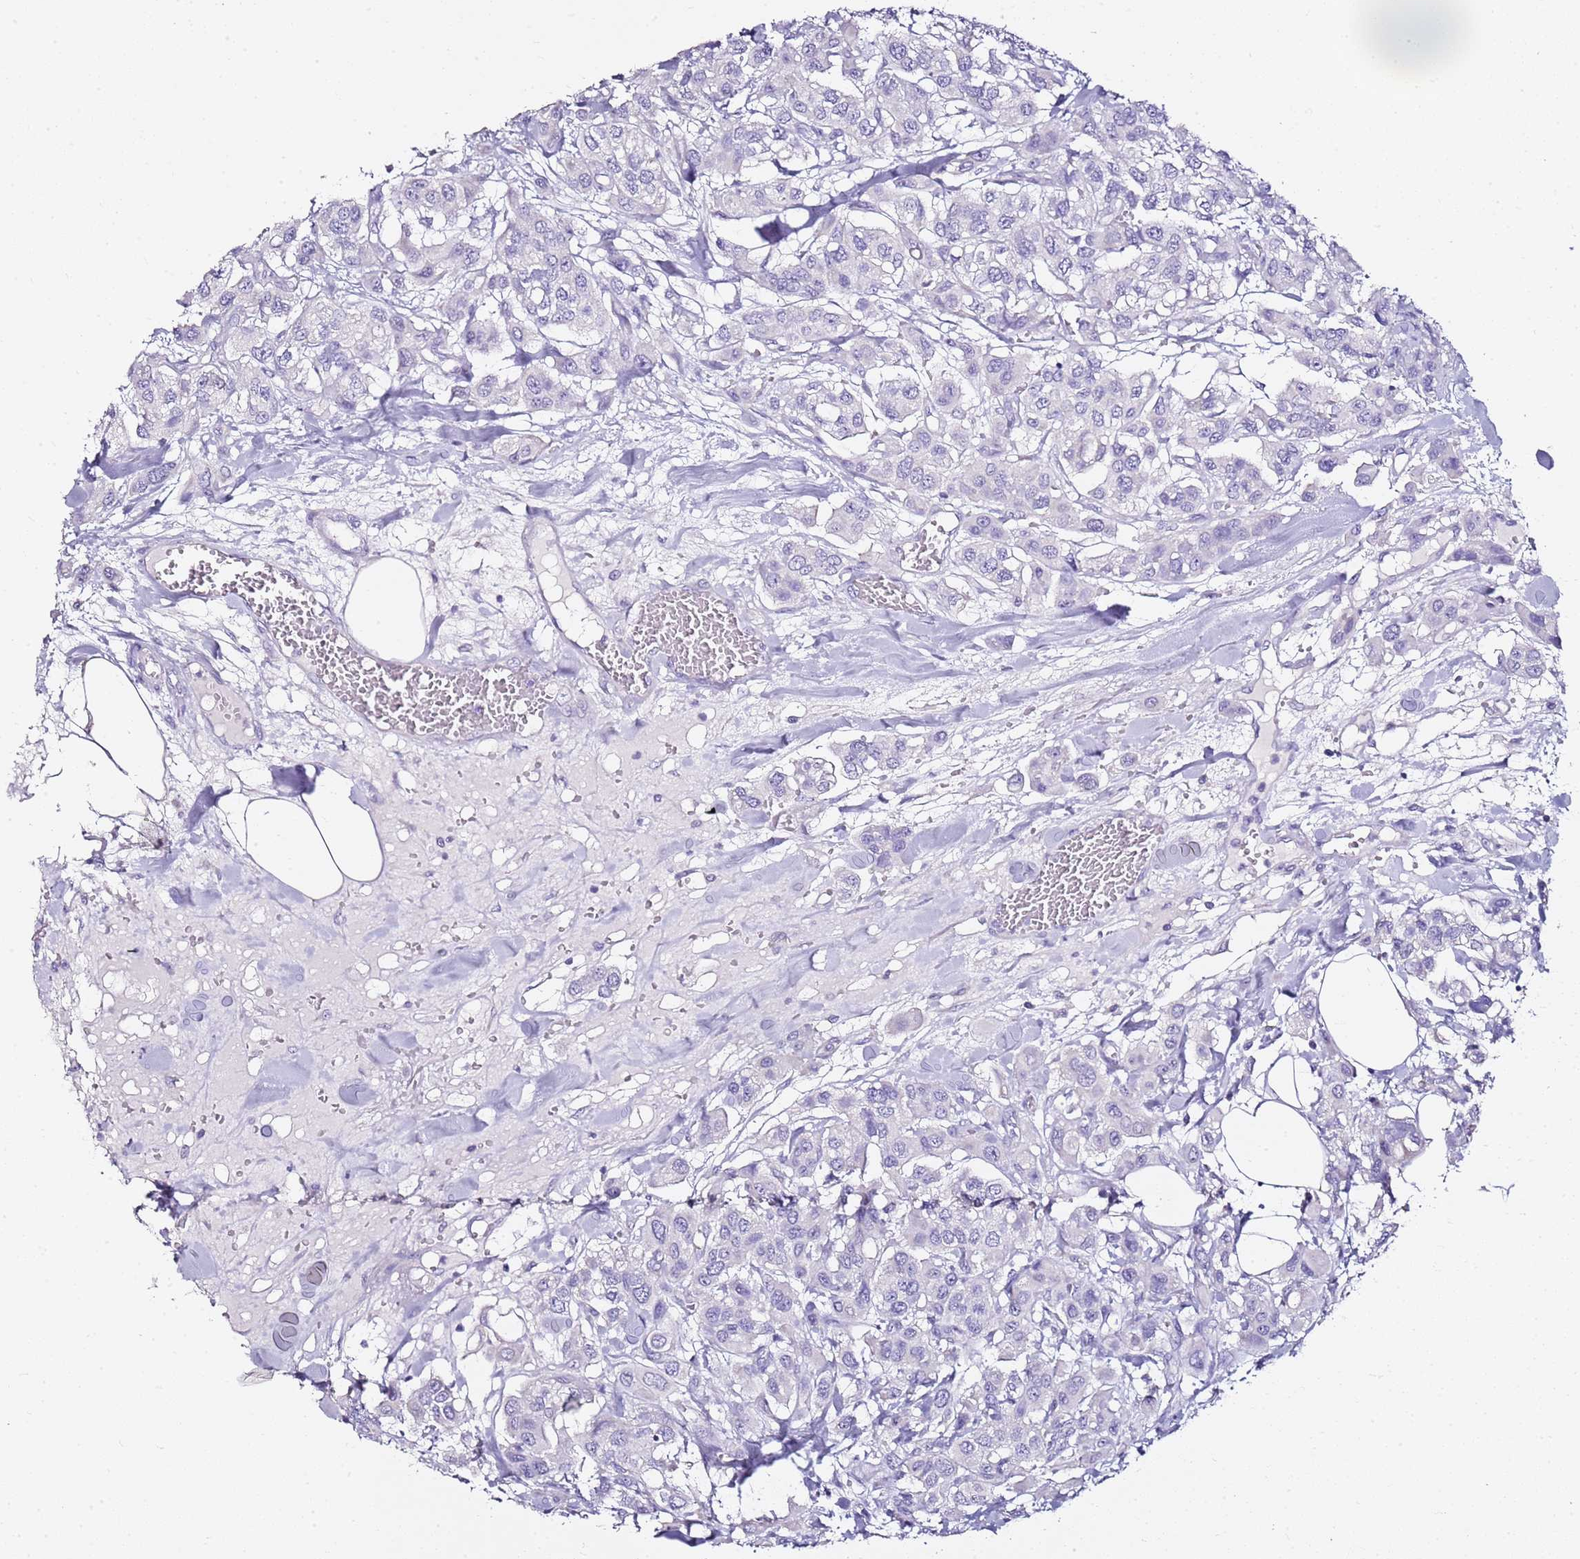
{"staining": {"intensity": "negative", "quantity": "none", "location": "none"}, "tissue": "urothelial cancer", "cell_type": "Tumor cells", "image_type": "cancer", "snomed": [{"axis": "morphology", "description": "Urothelial carcinoma, High grade"}, {"axis": "topography", "description": "Urinary bladder"}], "caption": "High power microscopy image of an immunohistochemistry image of high-grade urothelial carcinoma, revealing no significant expression in tumor cells.", "gene": "MYBPC3", "patient": {"sex": "male", "age": 67}}